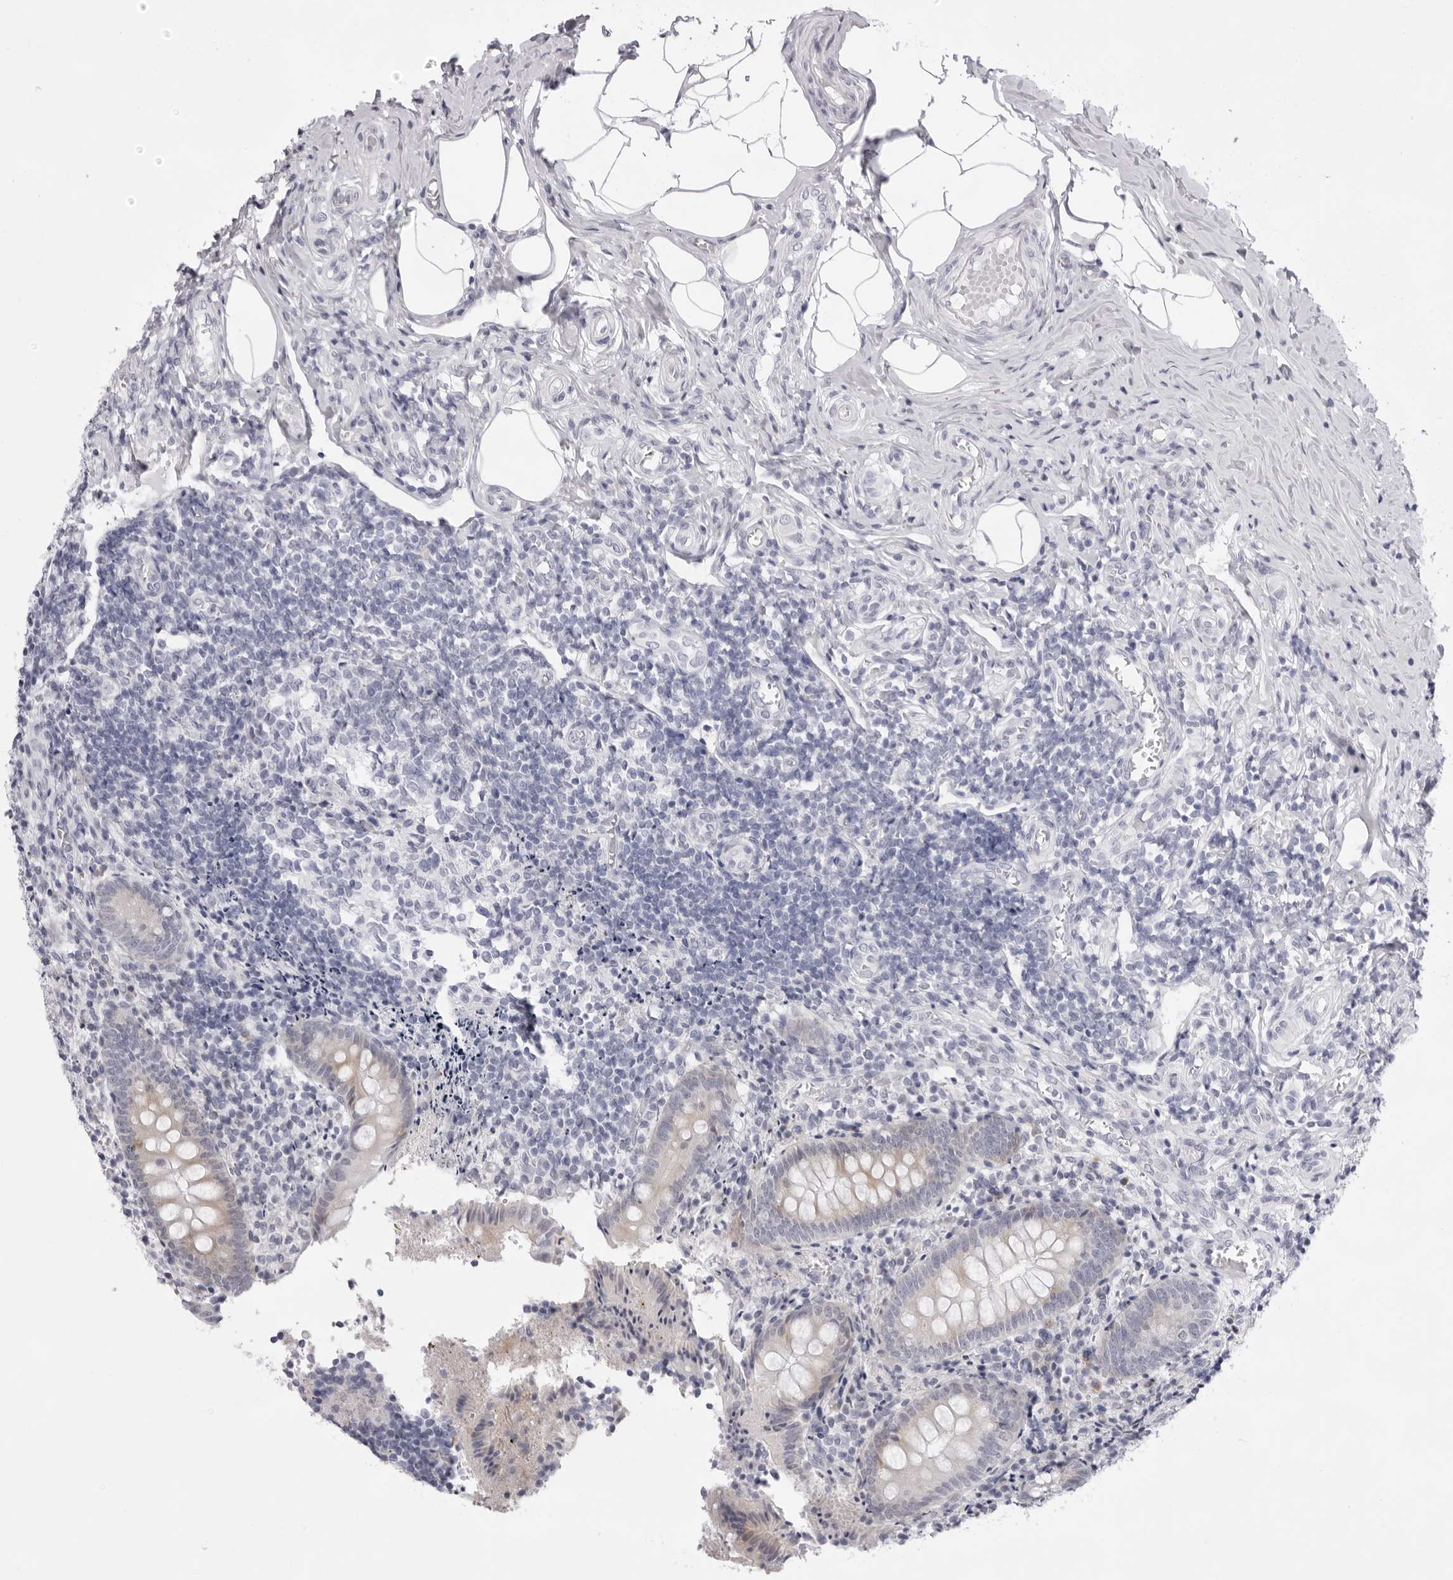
{"staining": {"intensity": "negative", "quantity": "none", "location": "none"}, "tissue": "appendix", "cell_type": "Glandular cells", "image_type": "normal", "snomed": [{"axis": "morphology", "description": "Normal tissue, NOS"}, {"axis": "topography", "description": "Appendix"}], "caption": "Human appendix stained for a protein using immunohistochemistry shows no staining in glandular cells.", "gene": "SMIM2", "patient": {"sex": "female", "age": 17}}